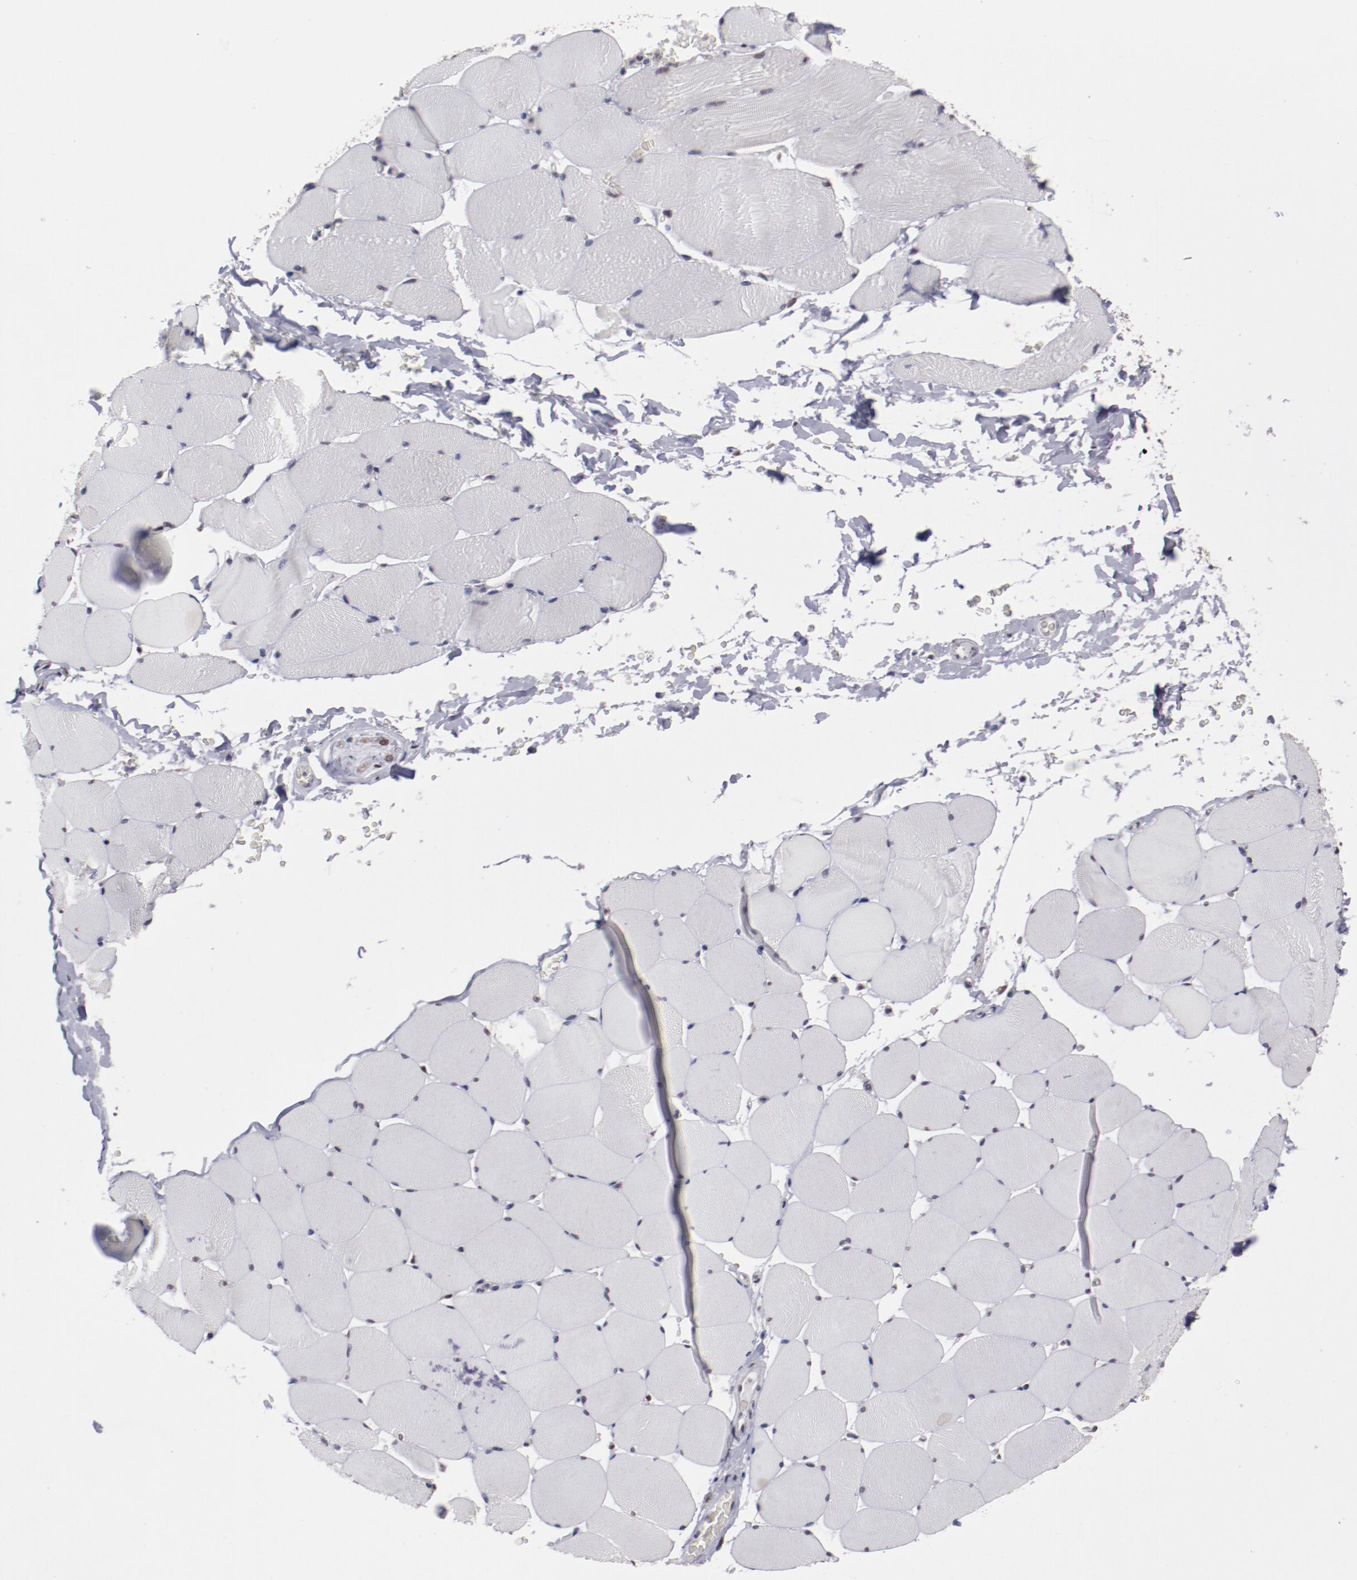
{"staining": {"intensity": "weak", "quantity": "<25%", "location": "nuclear"}, "tissue": "skeletal muscle", "cell_type": "Myocytes", "image_type": "normal", "snomed": [{"axis": "morphology", "description": "Normal tissue, NOS"}, {"axis": "topography", "description": "Skeletal muscle"}], "caption": "The image shows no significant expression in myocytes of skeletal muscle.", "gene": "ARNT", "patient": {"sex": "male", "age": 62}}